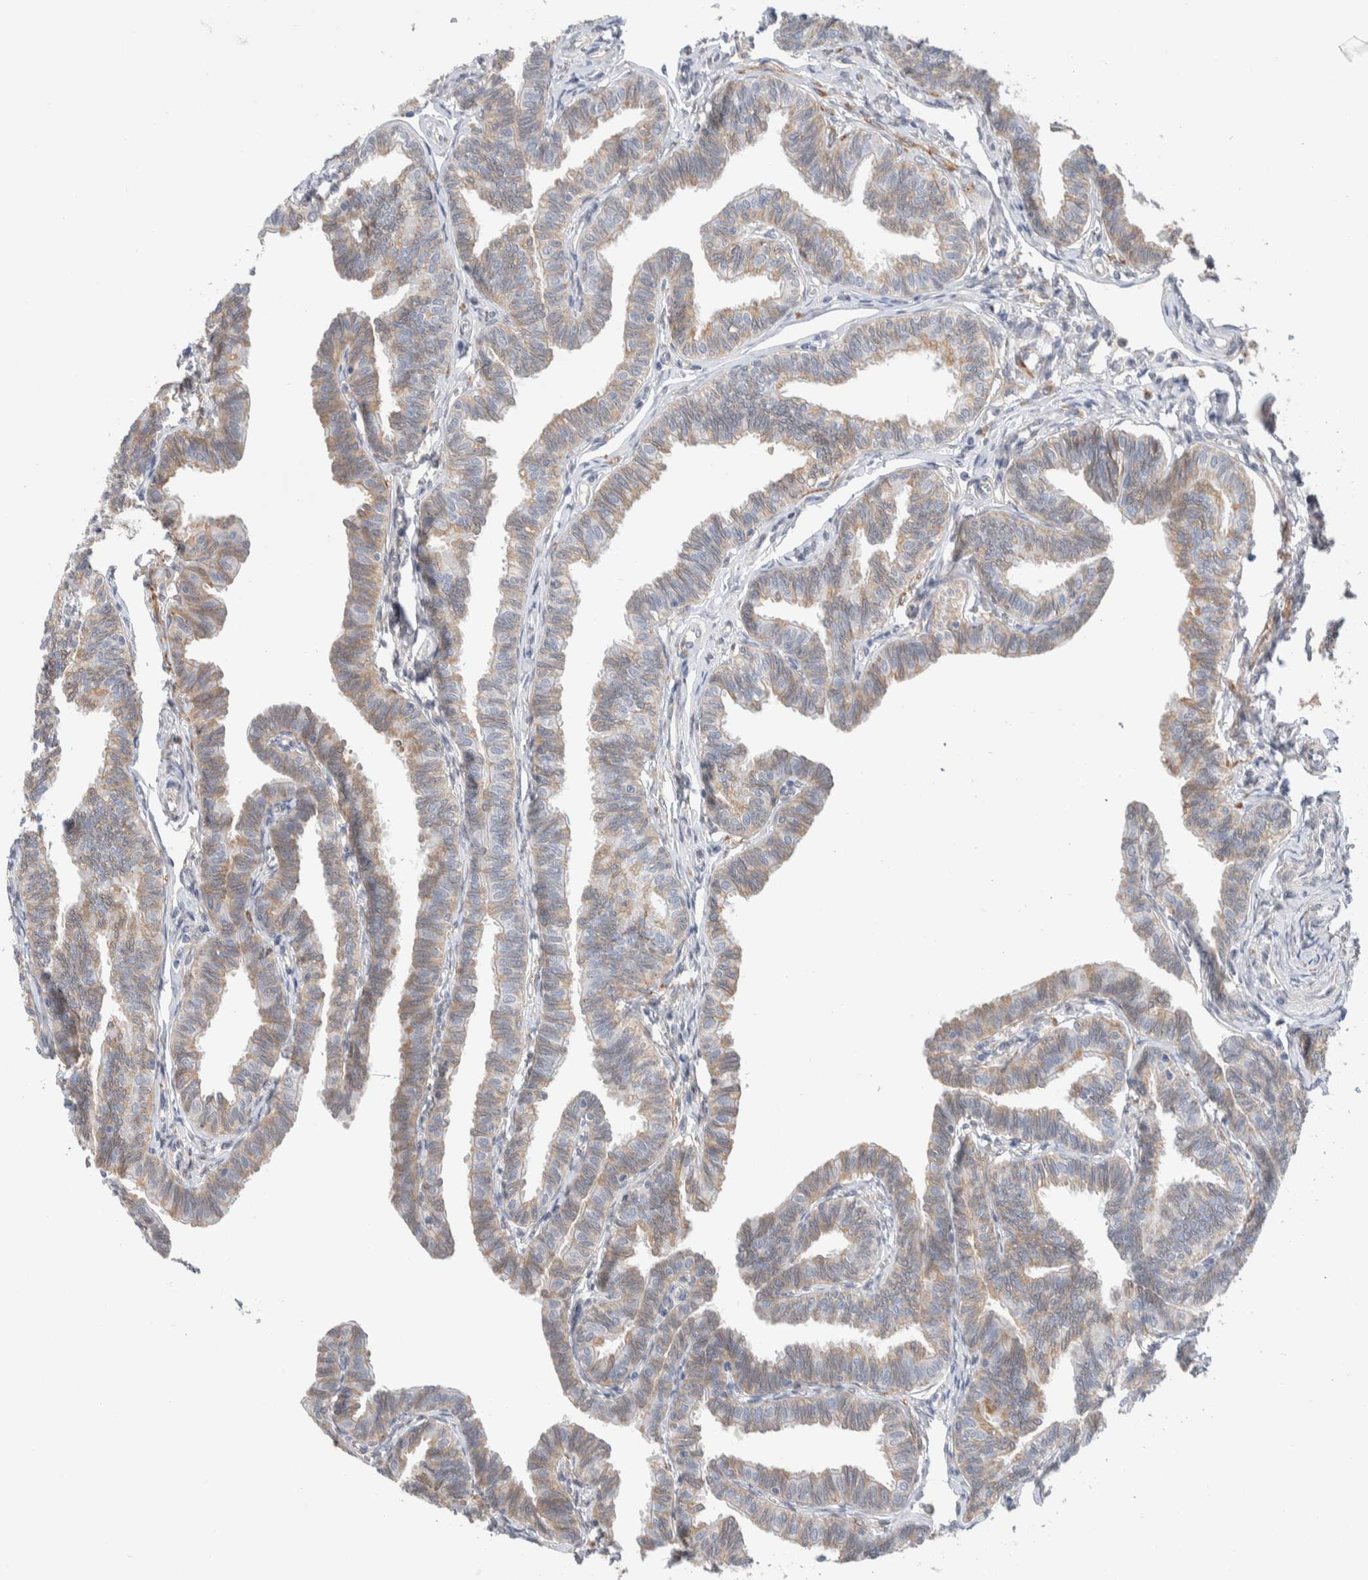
{"staining": {"intensity": "weak", "quantity": ">75%", "location": "cytoplasmic/membranous"}, "tissue": "fallopian tube", "cell_type": "Glandular cells", "image_type": "normal", "snomed": [{"axis": "morphology", "description": "Normal tissue, NOS"}, {"axis": "topography", "description": "Fallopian tube"}, {"axis": "topography", "description": "Ovary"}], "caption": "An immunohistochemistry (IHC) image of benign tissue is shown. Protein staining in brown shows weak cytoplasmic/membranous positivity in fallopian tube within glandular cells. (DAB IHC, brown staining for protein, blue staining for nuclei).", "gene": "RUSF1", "patient": {"sex": "female", "age": 23}}